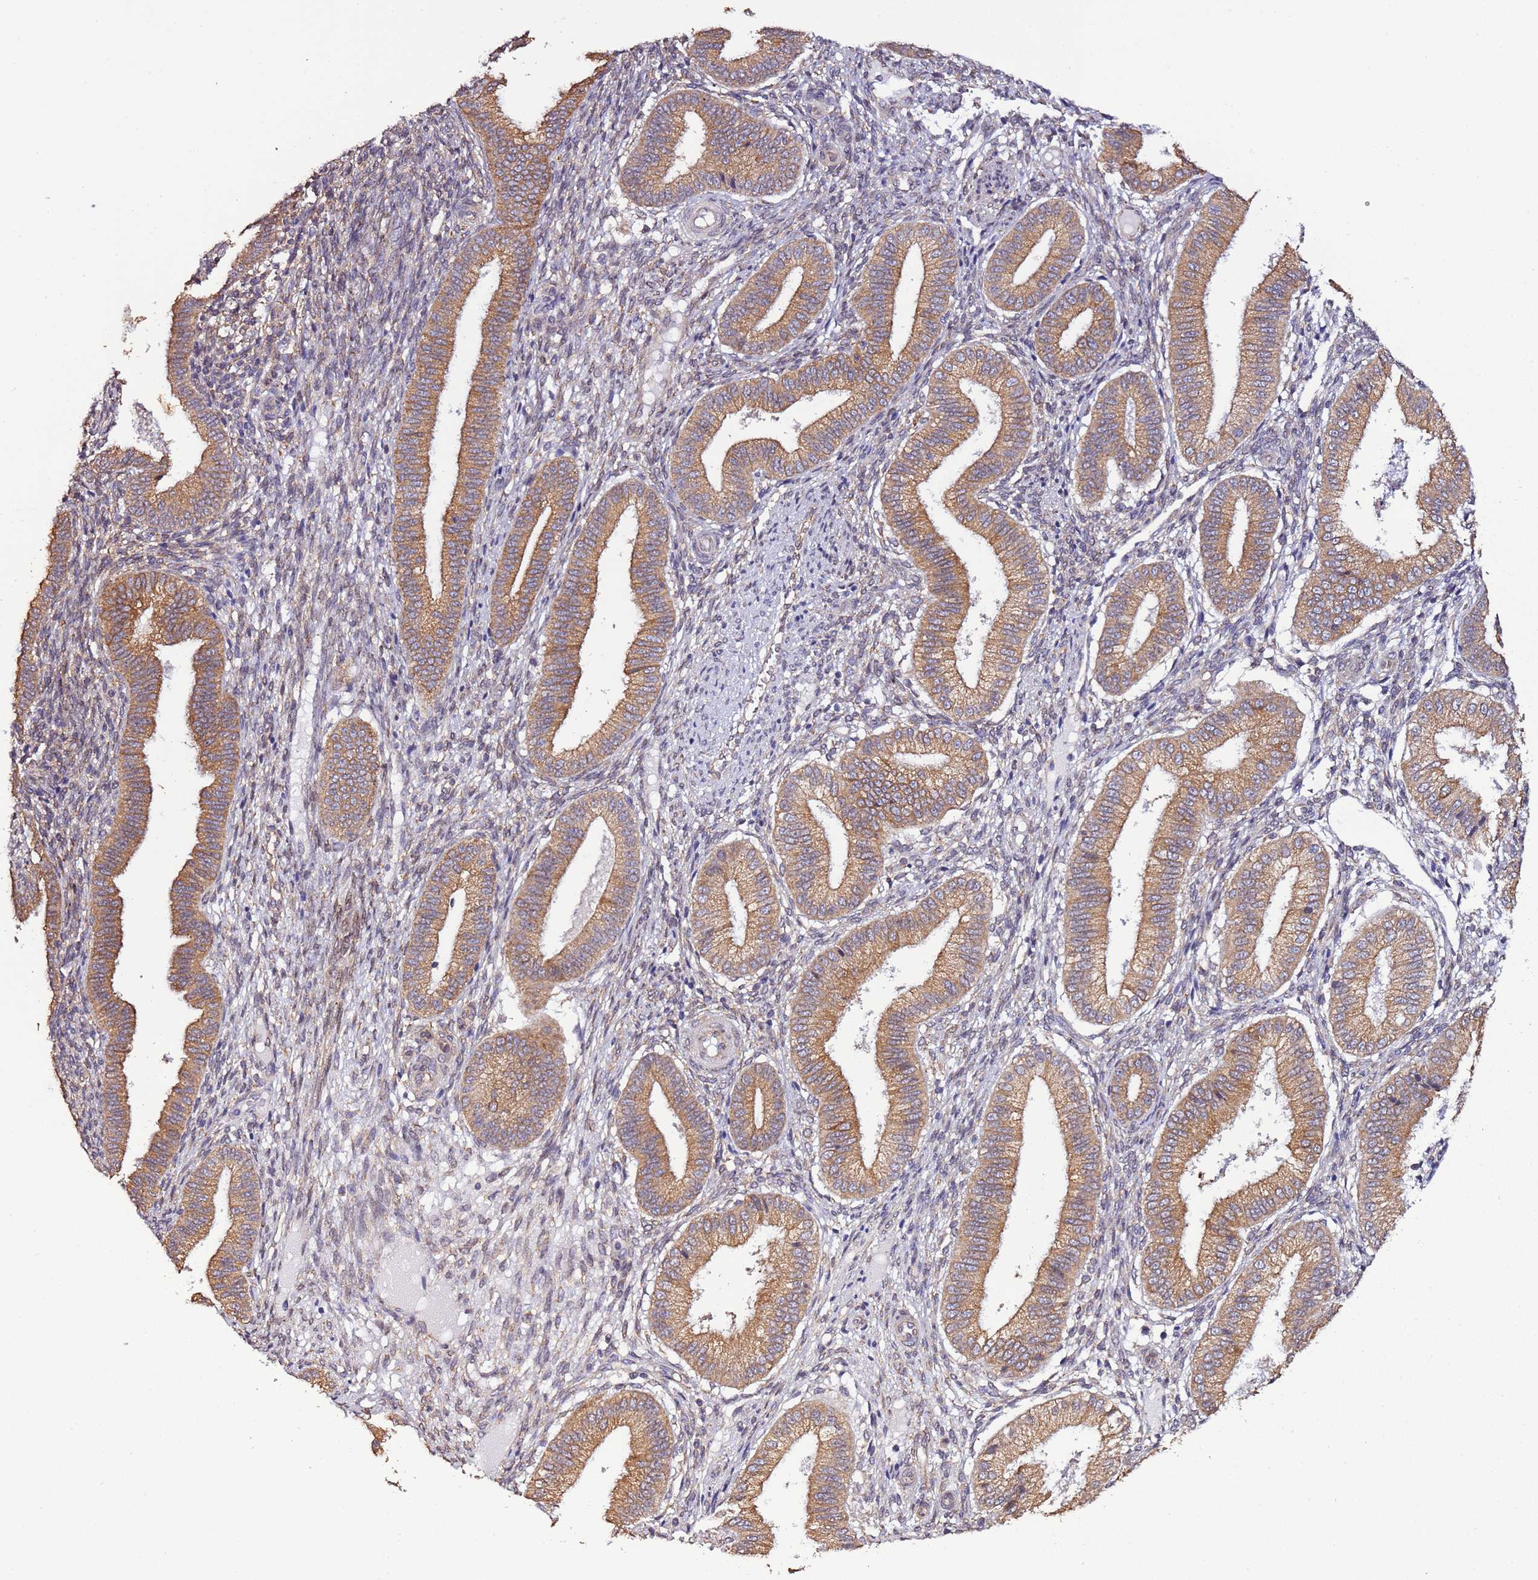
{"staining": {"intensity": "weak", "quantity": "<25%", "location": "cytoplasmic/membranous"}, "tissue": "endometrium", "cell_type": "Cells in endometrial stroma", "image_type": "normal", "snomed": [{"axis": "morphology", "description": "Normal tissue, NOS"}, {"axis": "topography", "description": "Endometrium"}], "caption": "Immunohistochemistry image of unremarkable human endometrium stained for a protein (brown), which shows no expression in cells in endometrial stroma.", "gene": "SLC41A3", "patient": {"sex": "female", "age": 39}}